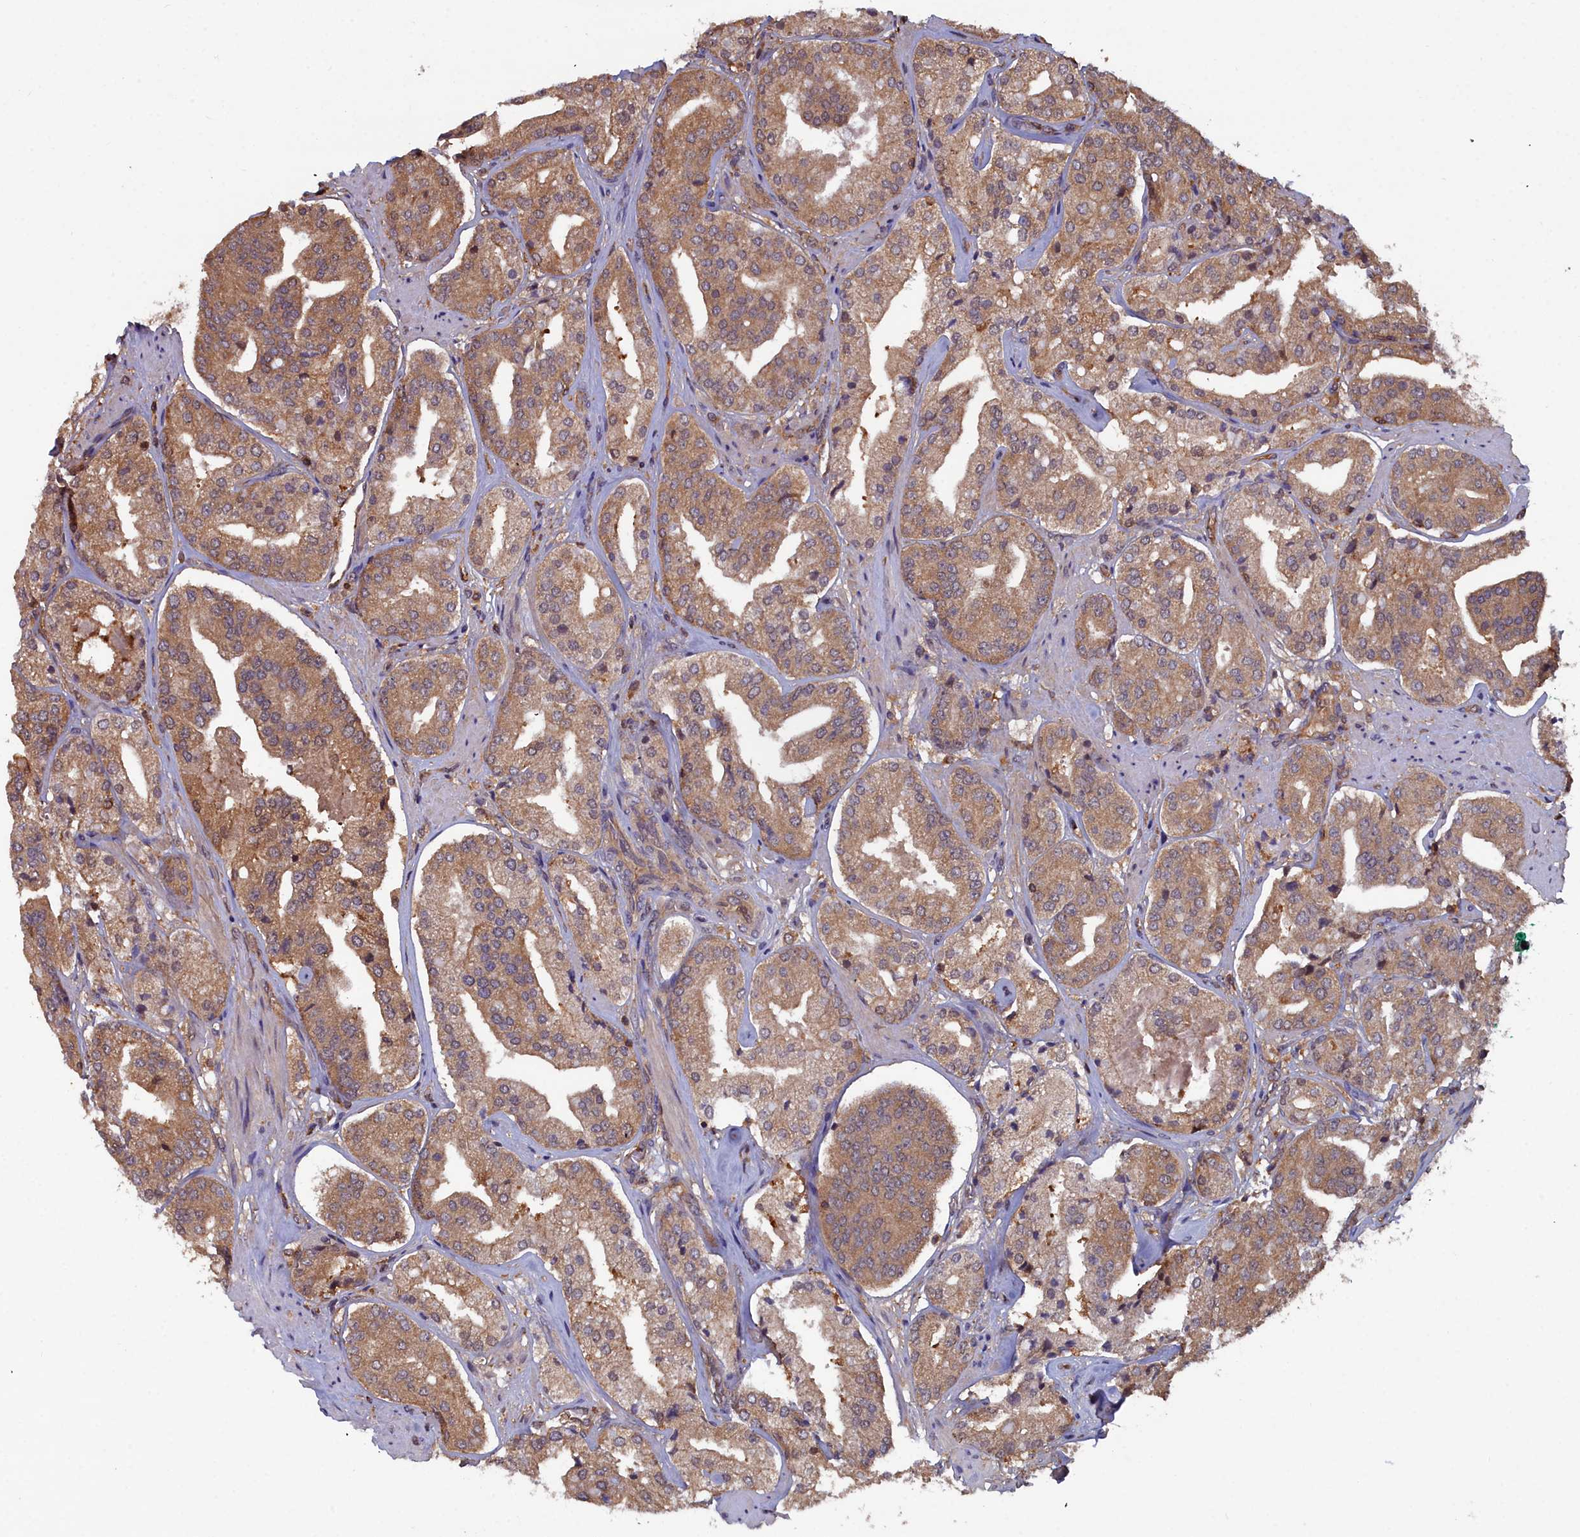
{"staining": {"intensity": "moderate", "quantity": ">75%", "location": "cytoplasmic/membranous"}, "tissue": "prostate cancer", "cell_type": "Tumor cells", "image_type": "cancer", "snomed": [{"axis": "morphology", "description": "Adenocarcinoma, High grade"}, {"axis": "topography", "description": "Prostate"}], "caption": "The photomicrograph displays immunohistochemical staining of prostate cancer (high-grade adenocarcinoma). There is moderate cytoplasmic/membranous positivity is appreciated in about >75% of tumor cells.", "gene": "GFRA2", "patient": {"sex": "male", "age": 63}}